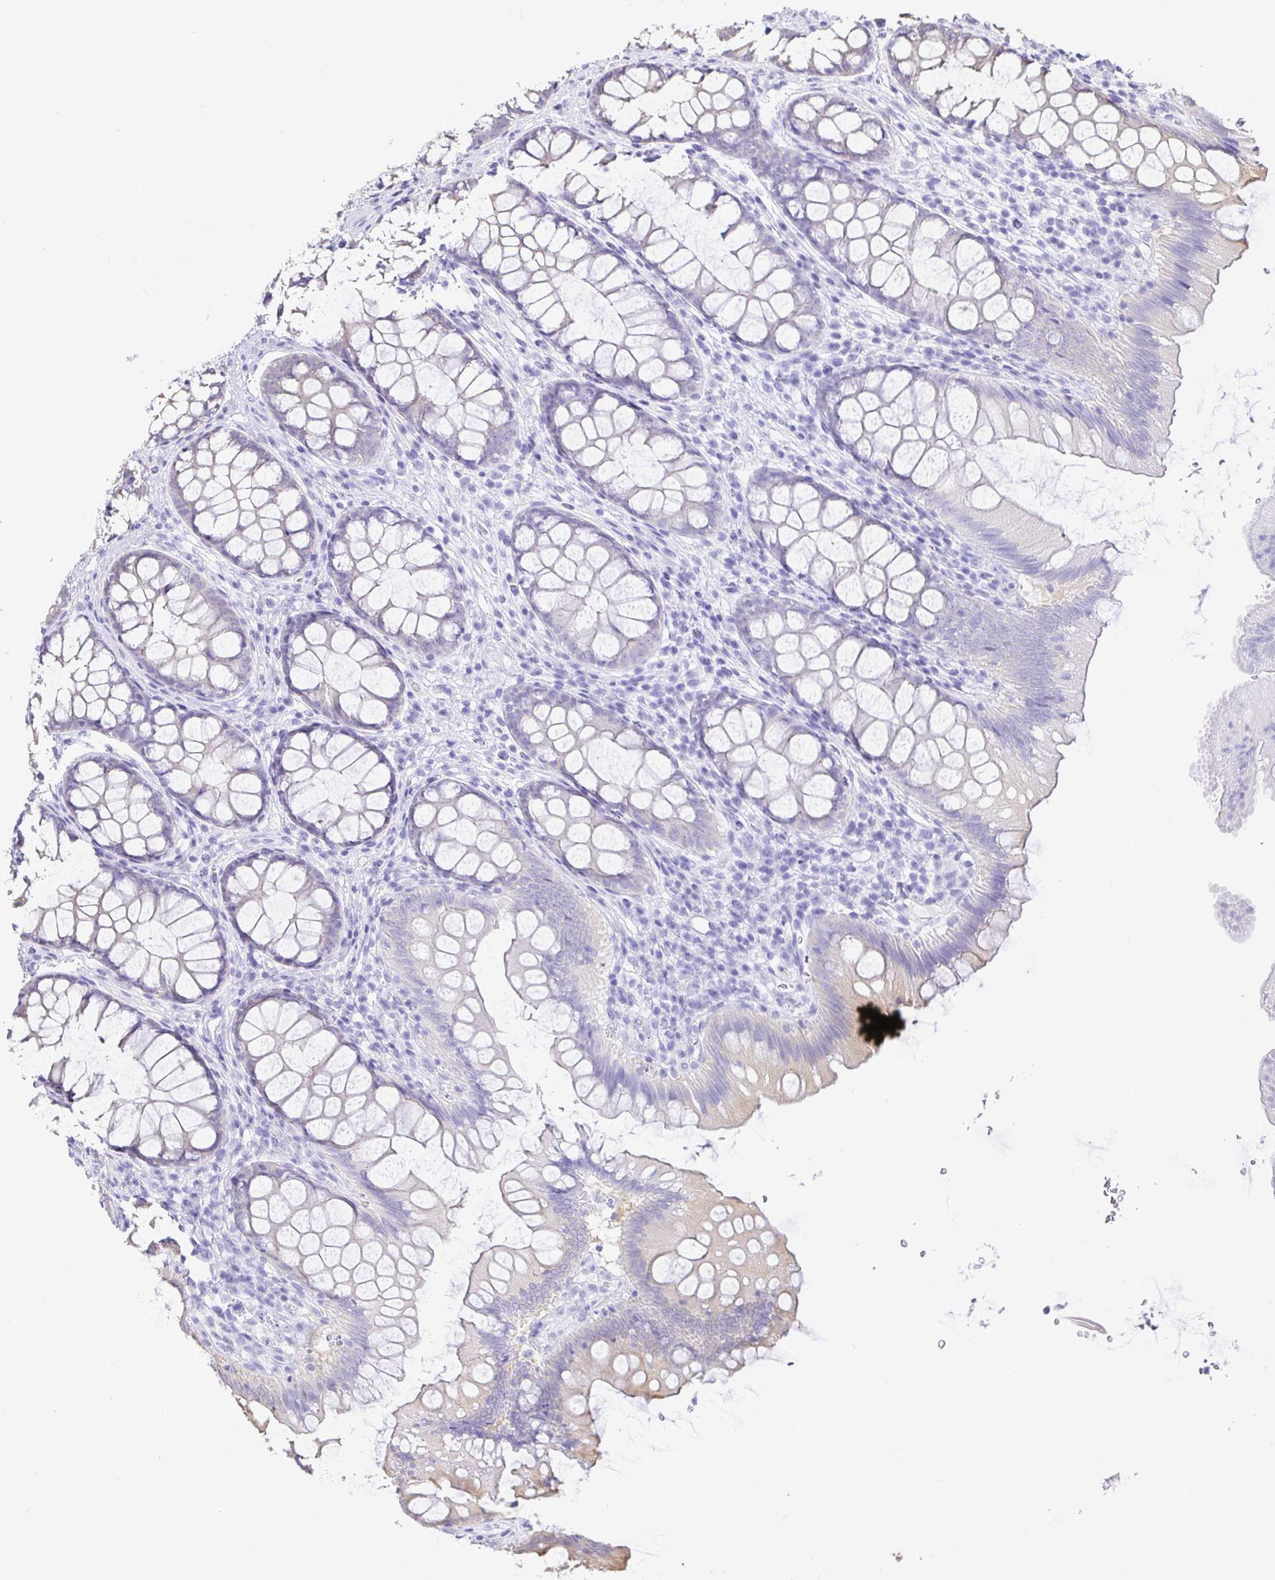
{"staining": {"intensity": "negative", "quantity": "none", "location": "none"}, "tissue": "colon", "cell_type": "Endothelial cells", "image_type": "normal", "snomed": [{"axis": "morphology", "description": "Normal tissue, NOS"}, {"axis": "morphology", "description": "Adenoma, NOS"}, {"axis": "topography", "description": "Soft tissue"}, {"axis": "topography", "description": "Colon"}], "caption": "DAB immunohistochemical staining of benign colon exhibits no significant staining in endothelial cells.", "gene": "EZHIP", "patient": {"sex": "male", "age": 47}}